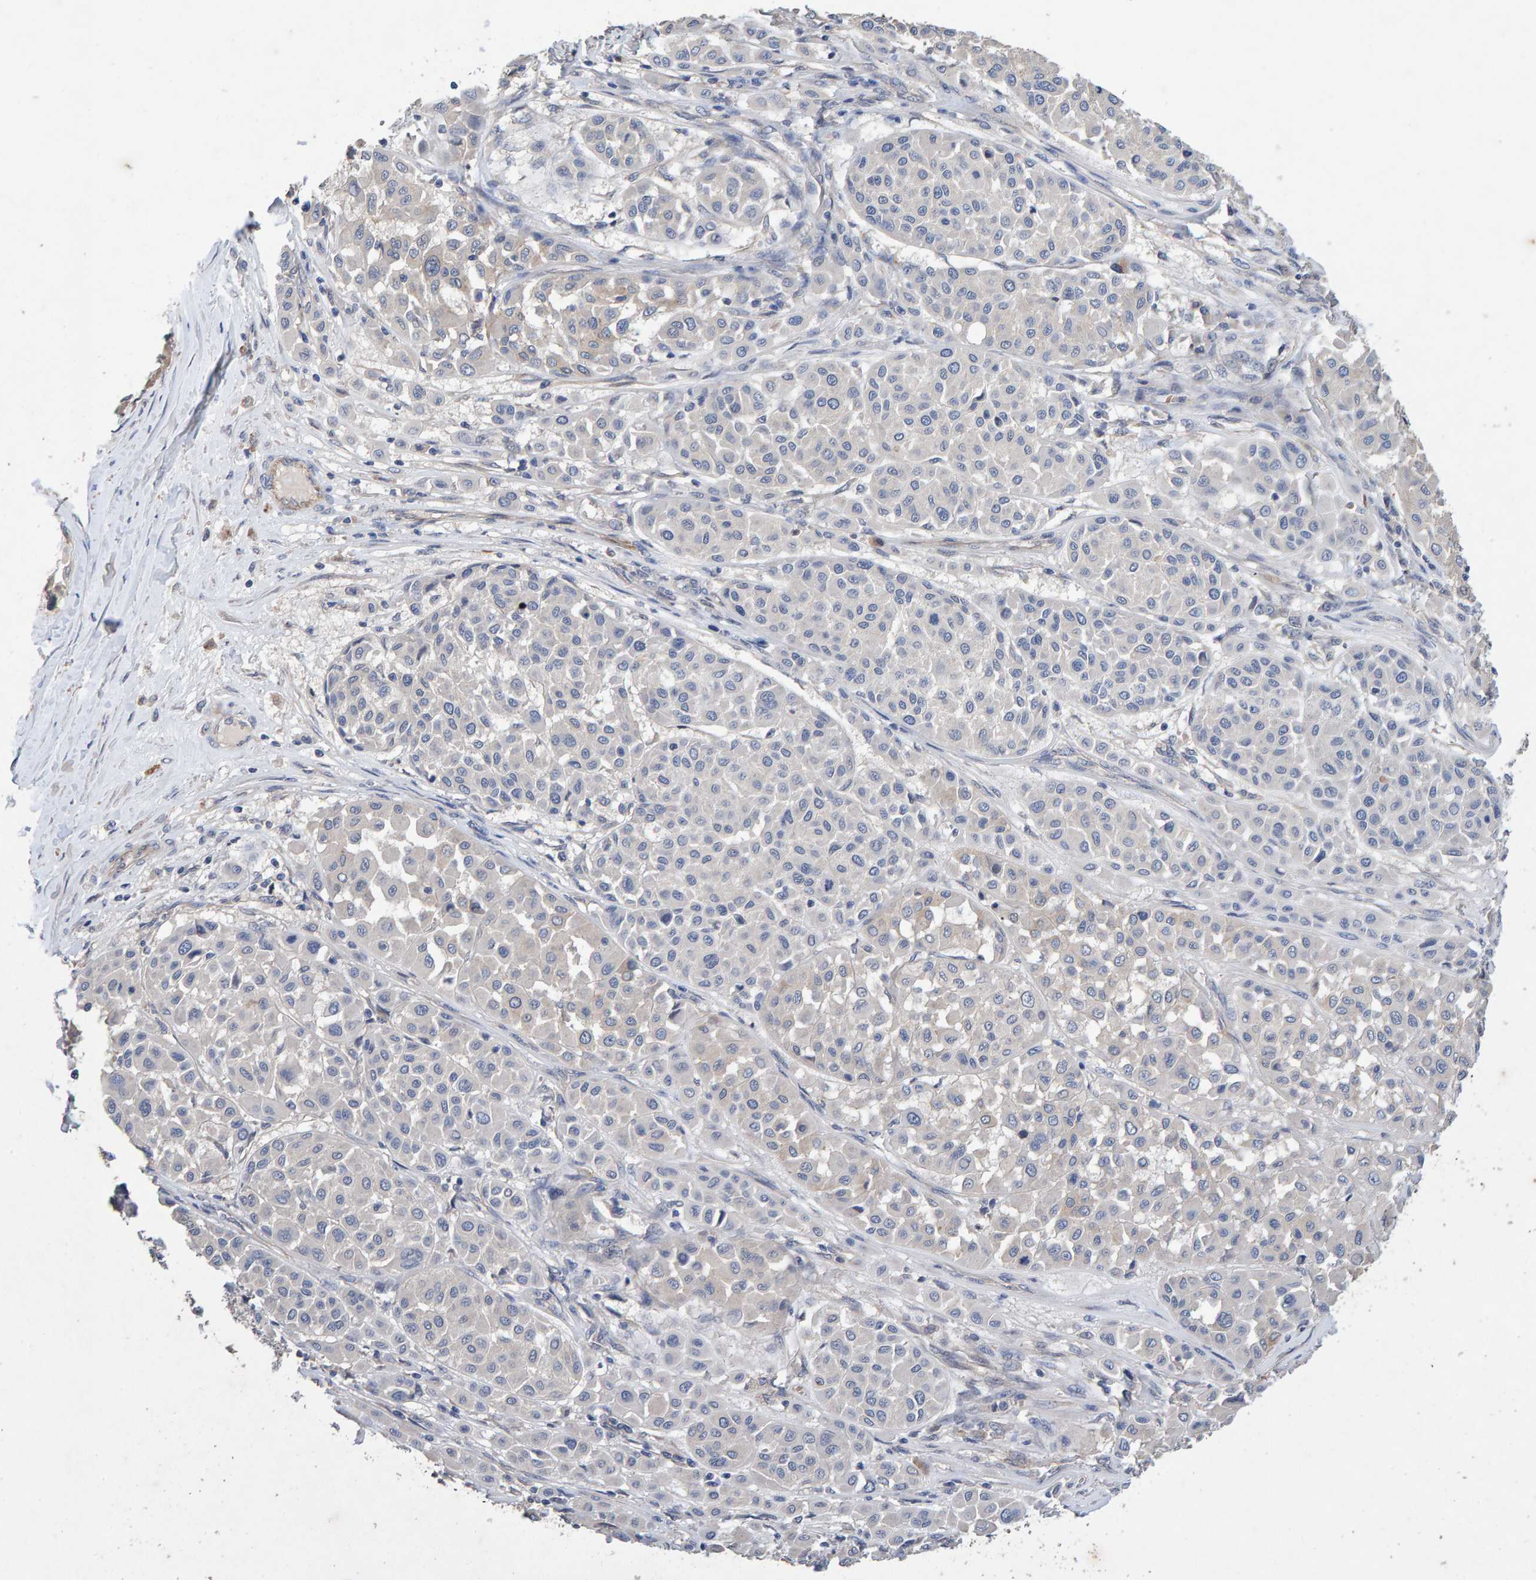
{"staining": {"intensity": "negative", "quantity": "none", "location": "none"}, "tissue": "melanoma", "cell_type": "Tumor cells", "image_type": "cancer", "snomed": [{"axis": "morphology", "description": "Malignant melanoma, Metastatic site"}, {"axis": "topography", "description": "Soft tissue"}], "caption": "A histopathology image of malignant melanoma (metastatic site) stained for a protein displays no brown staining in tumor cells.", "gene": "EFR3A", "patient": {"sex": "male", "age": 41}}